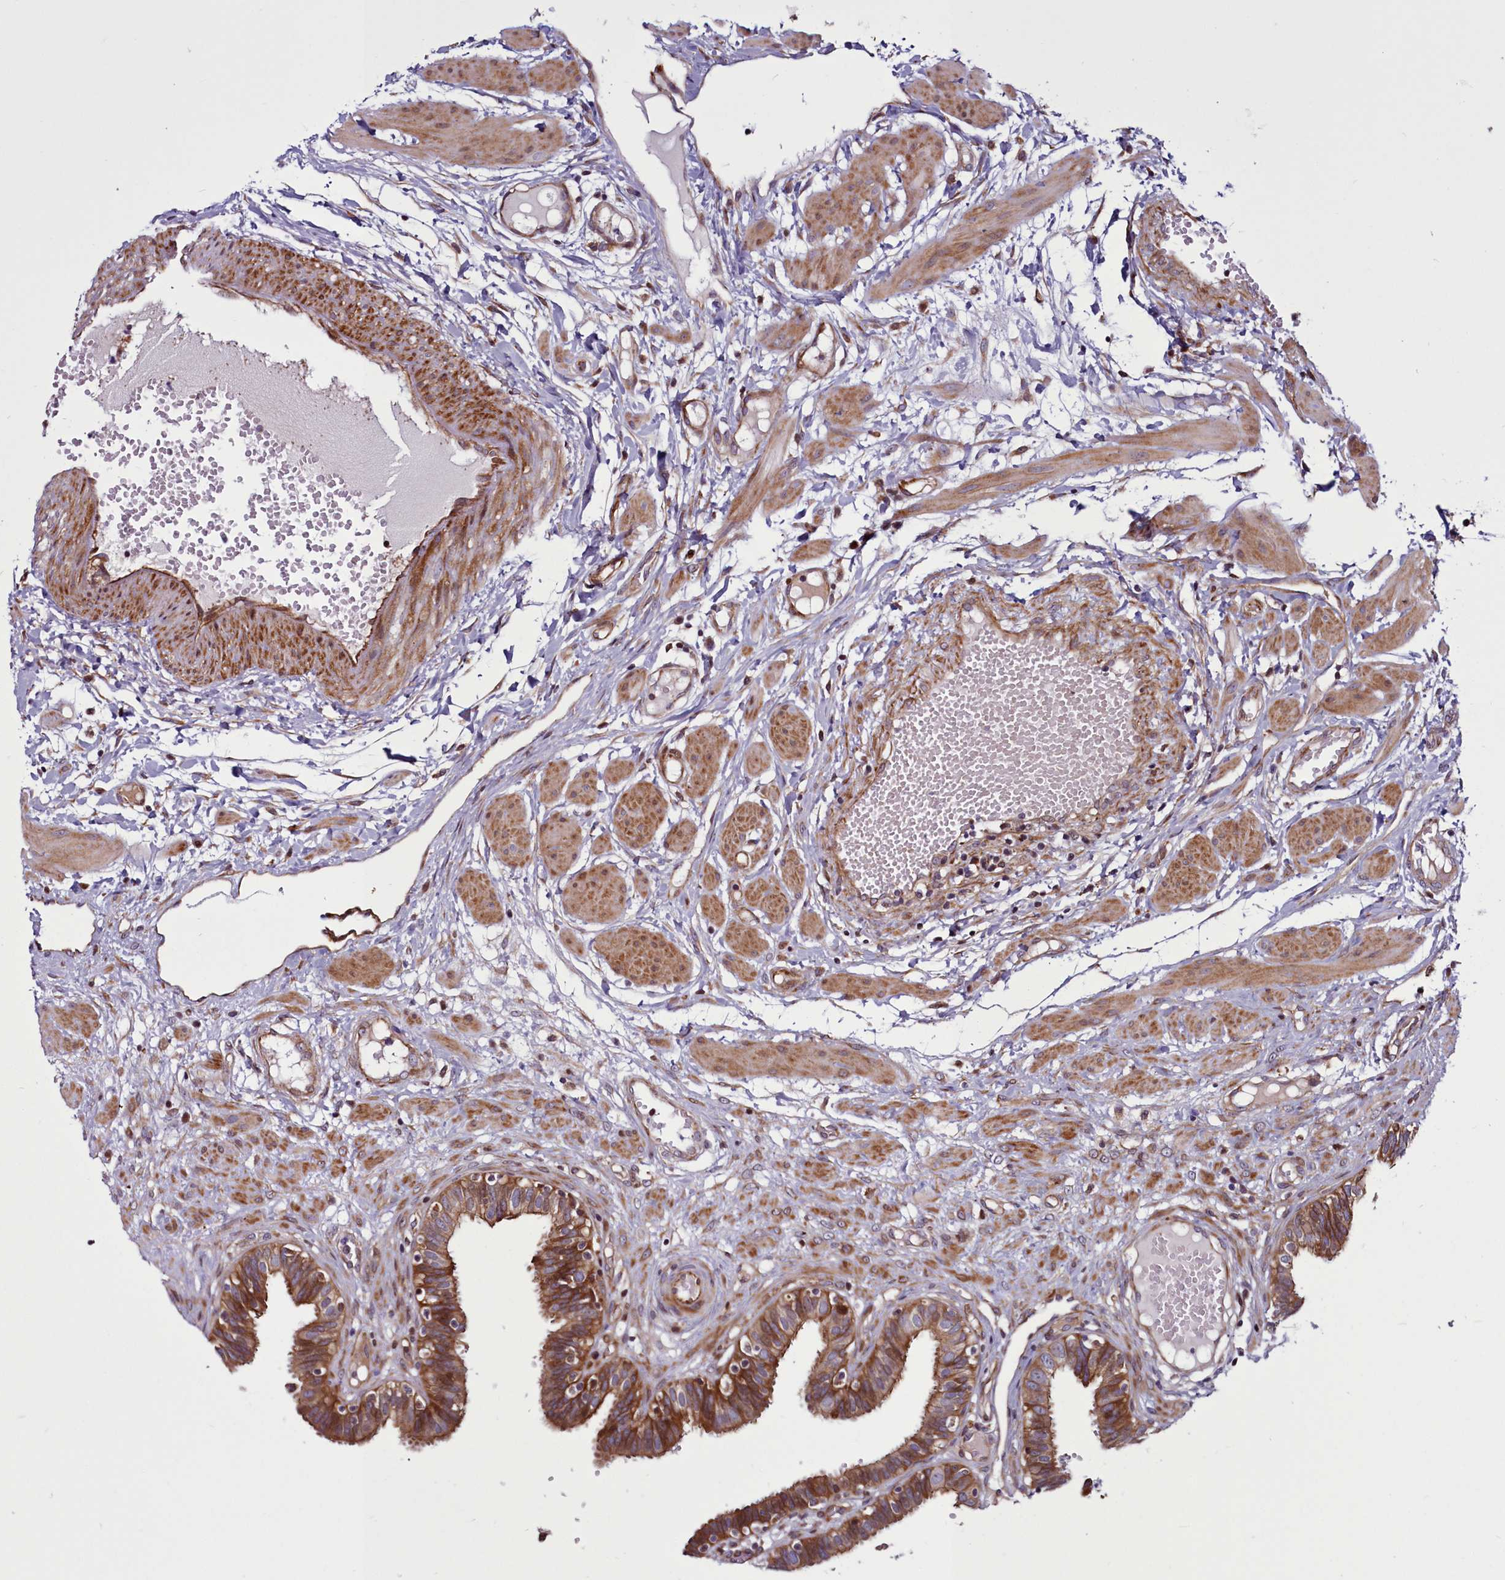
{"staining": {"intensity": "strong", "quantity": ">75%", "location": "cytoplasmic/membranous"}, "tissue": "fallopian tube", "cell_type": "Glandular cells", "image_type": "normal", "snomed": [{"axis": "morphology", "description": "Normal tissue, NOS"}, {"axis": "topography", "description": "Fallopian tube"}, {"axis": "topography", "description": "Placenta"}], "caption": "Human fallopian tube stained with a brown dye reveals strong cytoplasmic/membranous positive staining in about >75% of glandular cells.", "gene": "MCRIP1", "patient": {"sex": "female", "age": 32}}